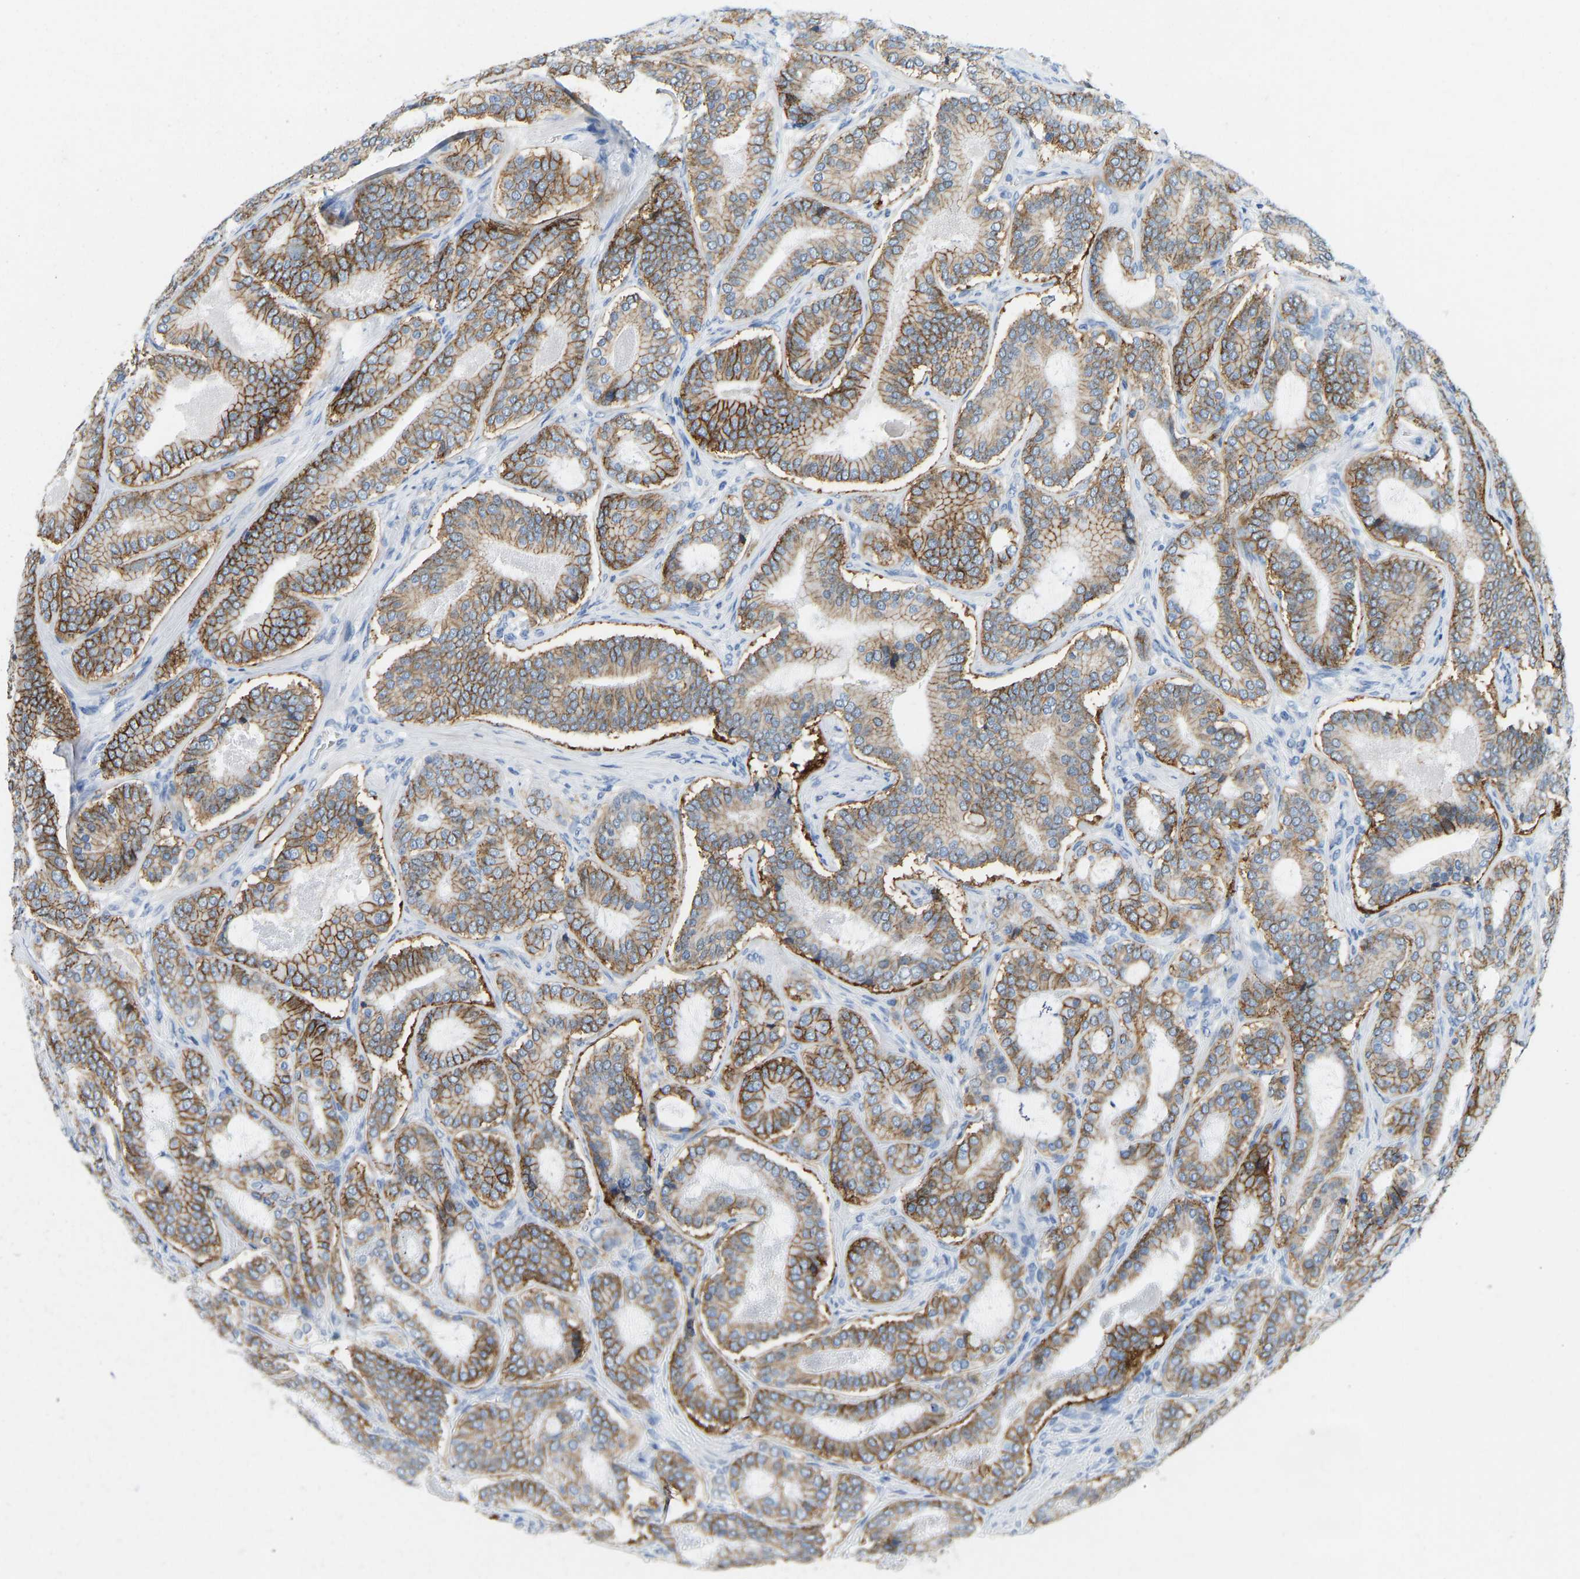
{"staining": {"intensity": "moderate", "quantity": ">75%", "location": "cytoplasmic/membranous"}, "tissue": "prostate cancer", "cell_type": "Tumor cells", "image_type": "cancer", "snomed": [{"axis": "morphology", "description": "Adenocarcinoma, High grade"}, {"axis": "topography", "description": "Prostate"}], "caption": "Protein staining by immunohistochemistry (IHC) exhibits moderate cytoplasmic/membranous positivity in approximately >75% of tumor cells in prostate cancer.", "gene": "ATP1A1", "patient": {"sex": "male", "age": 60}}